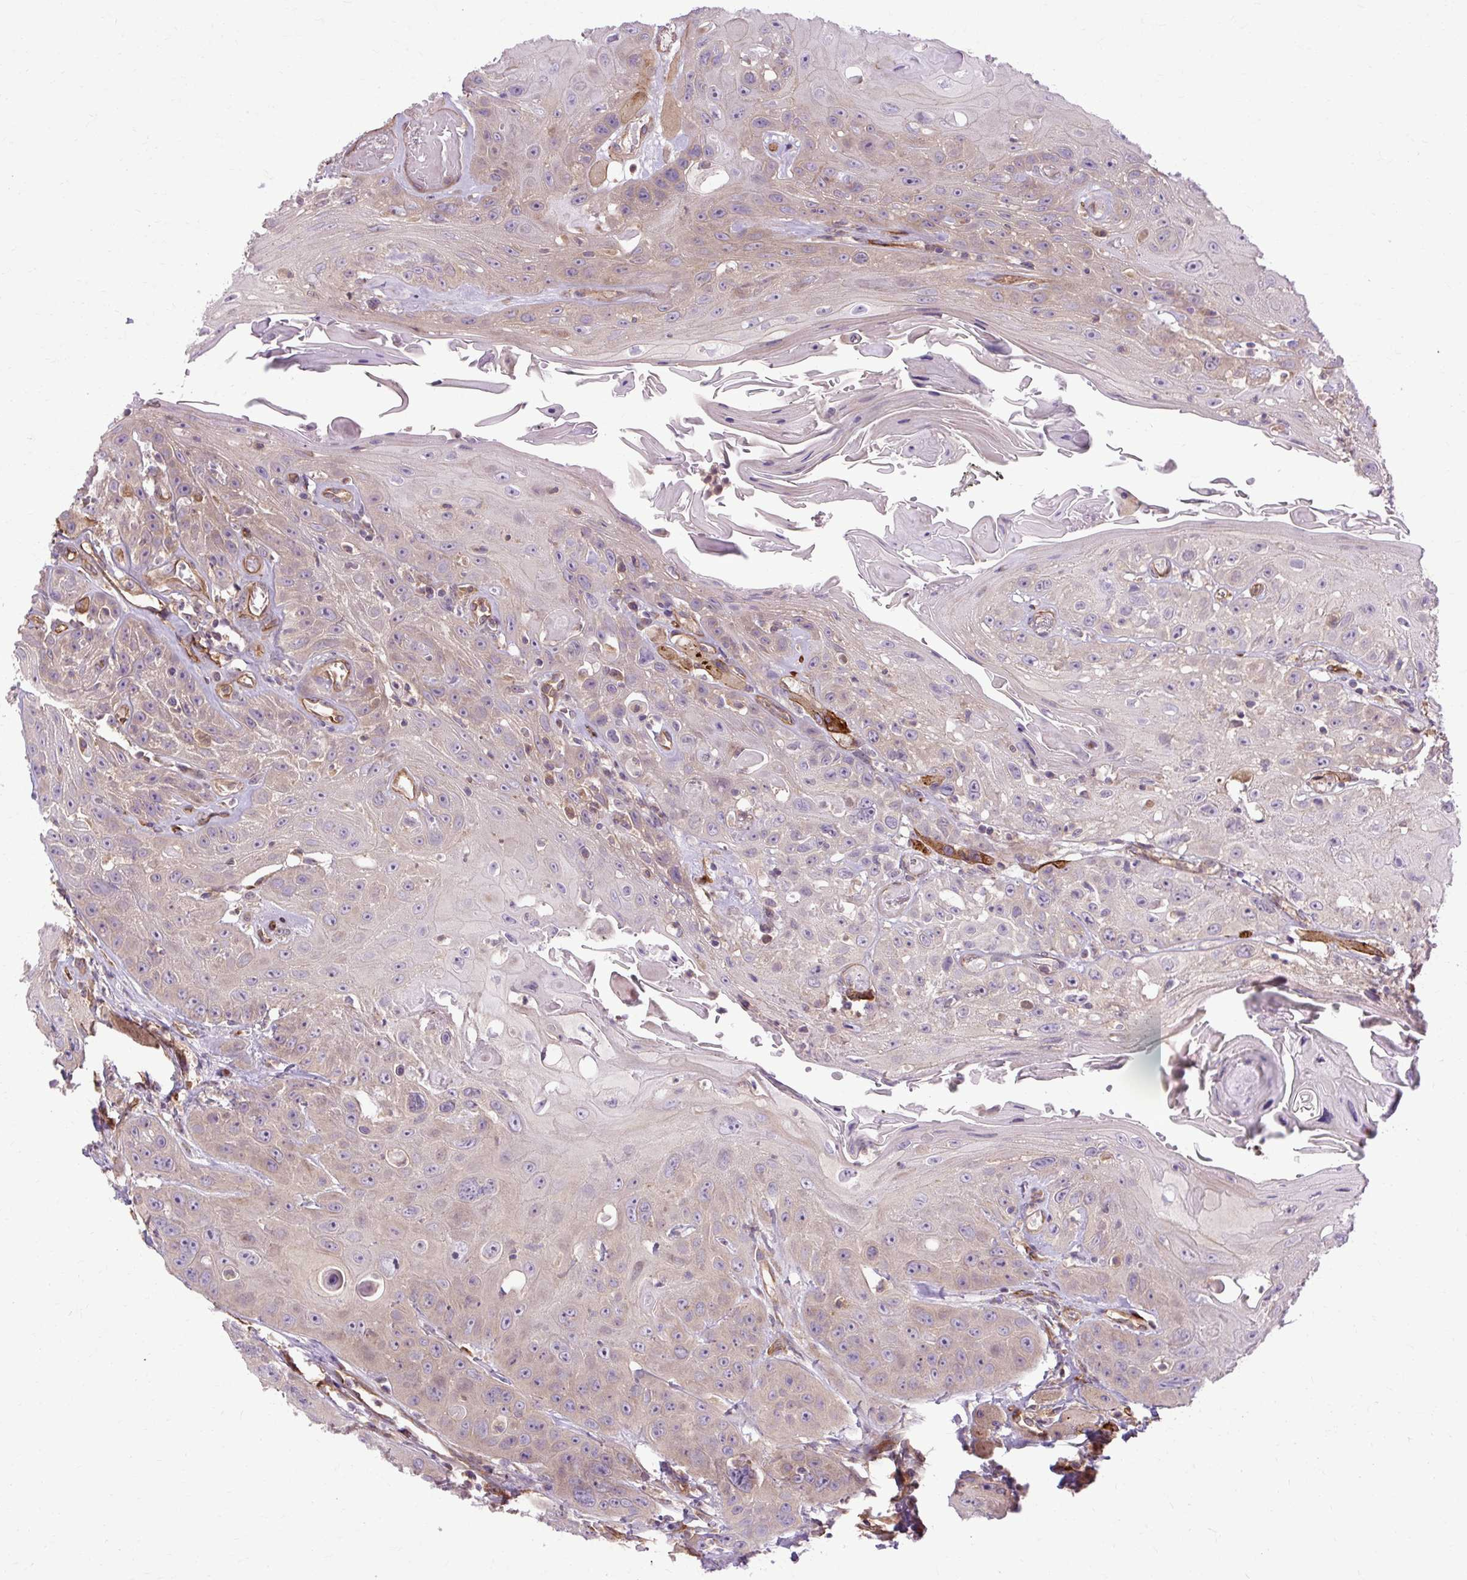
{"staining": {"intensity": "weak", "quantity": "<25%", "location": "cytoplasmic/membranous"}, "tissue": "head and neck cancer", "cell_type": "Tumor cells", "image_type": "cancer", "snomed": [{"axis": "morphology", "description": "Squamous cell carcinoma, NOS"}, {"axis": "topography", "description": "Head-Neck"}], "caption": "Protein analysis of head and neck cancer demonstrates no significant staining in tumor cells.", "gene": "CCDC93", "patient": {"sex": "female", "age": 59}}